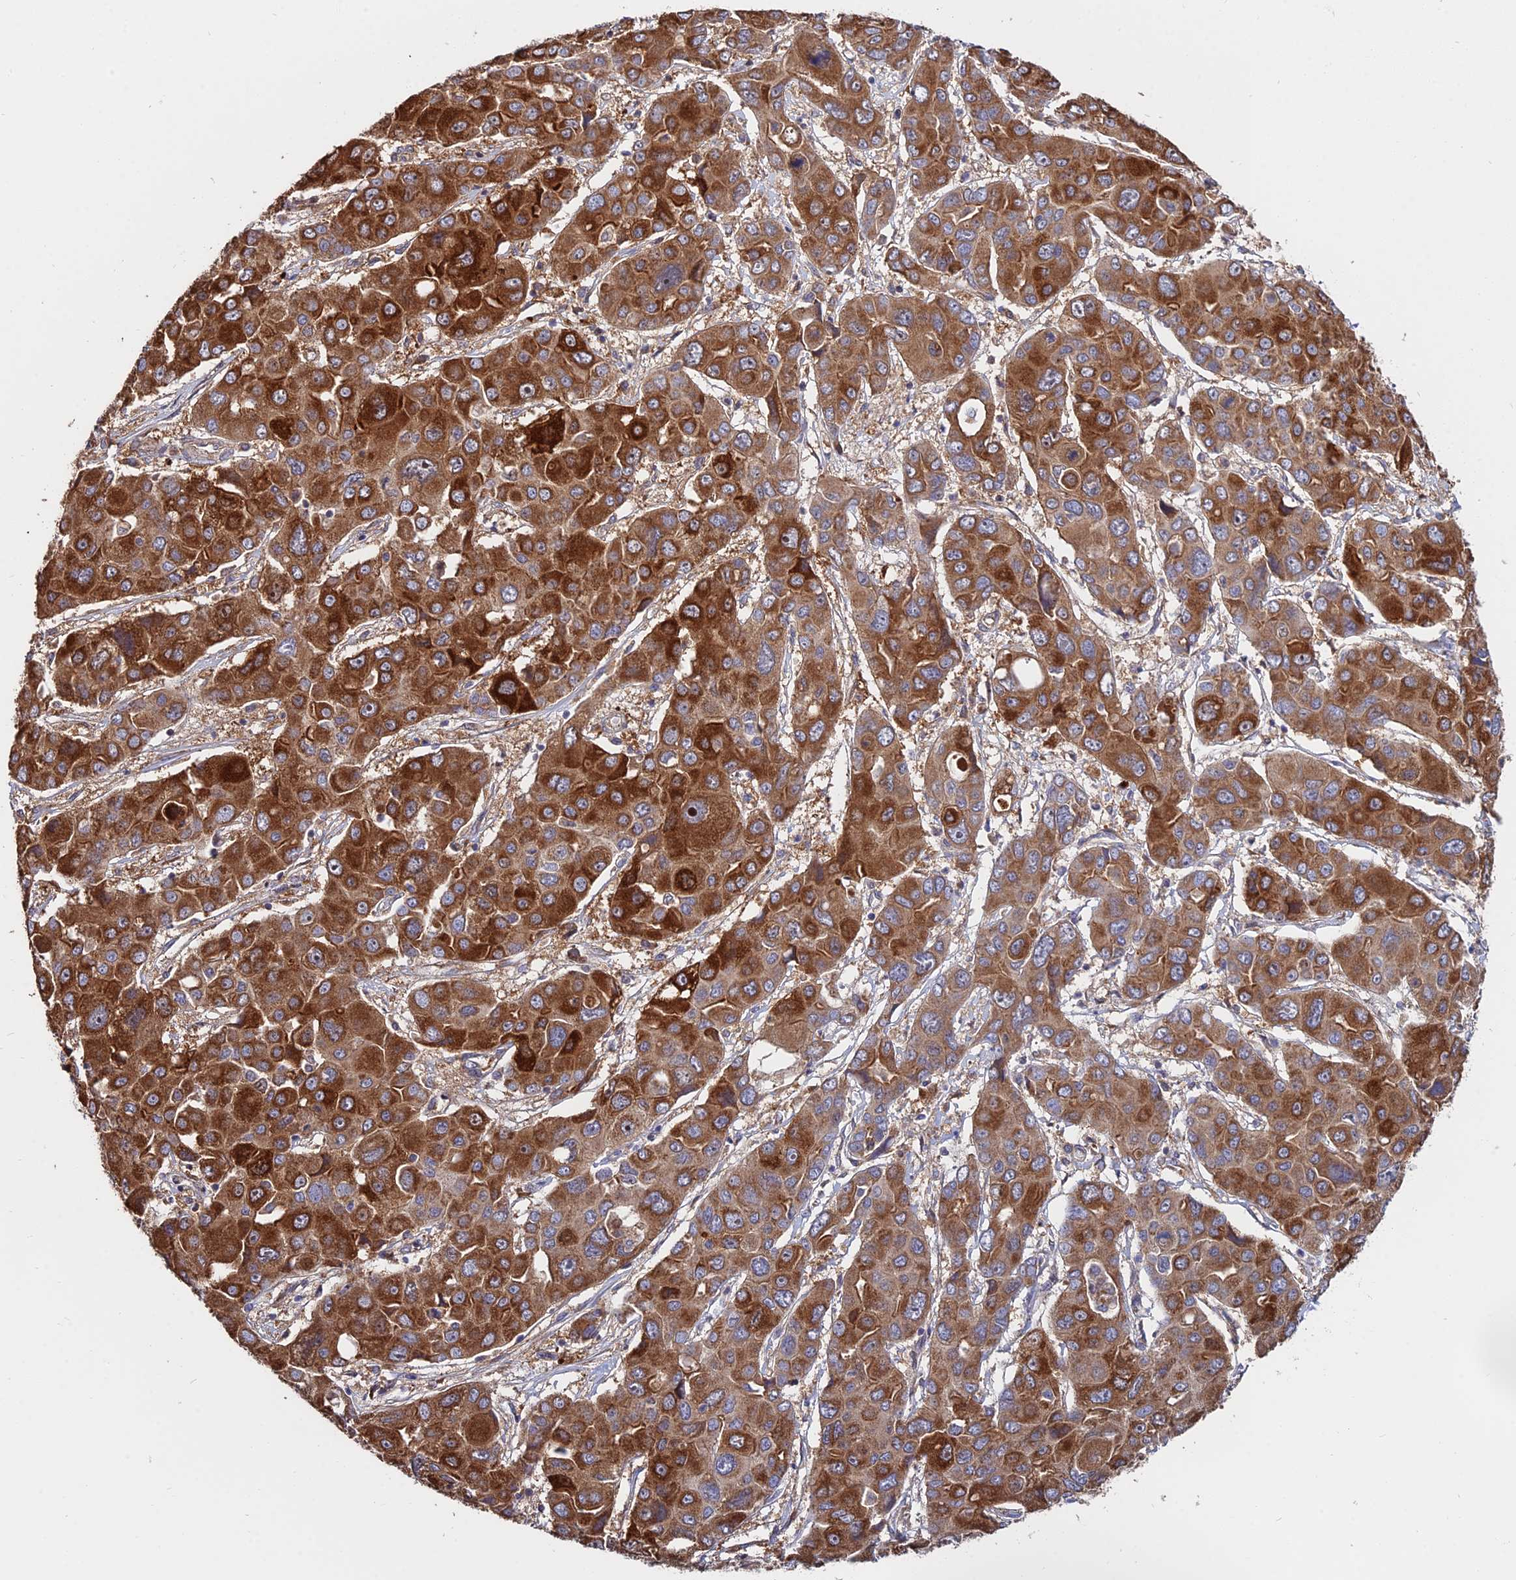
{"staining": {"intensity": "strong", "quantity": ">75%", "location": "cytoplasmic/membranous,nuclear"}, "tissue": "liver cancer", "cell_type": "Tumor cells", "image_type": "cancer", "snomed": [{"axis": "morphology", "description": "Cholangiocarcinoma"}, {"axis": "topography", "description": "Liver"}], "caption": "Approximately >75% of tumor cells in human liver cholangiocarcinoma show strong cytoplasmic/membranous and nuclear protein positivity as visualized by brown immunohistochemical staining.", "gene": "CDC37L1", "patient": {"sex": "male", "age": 67}}